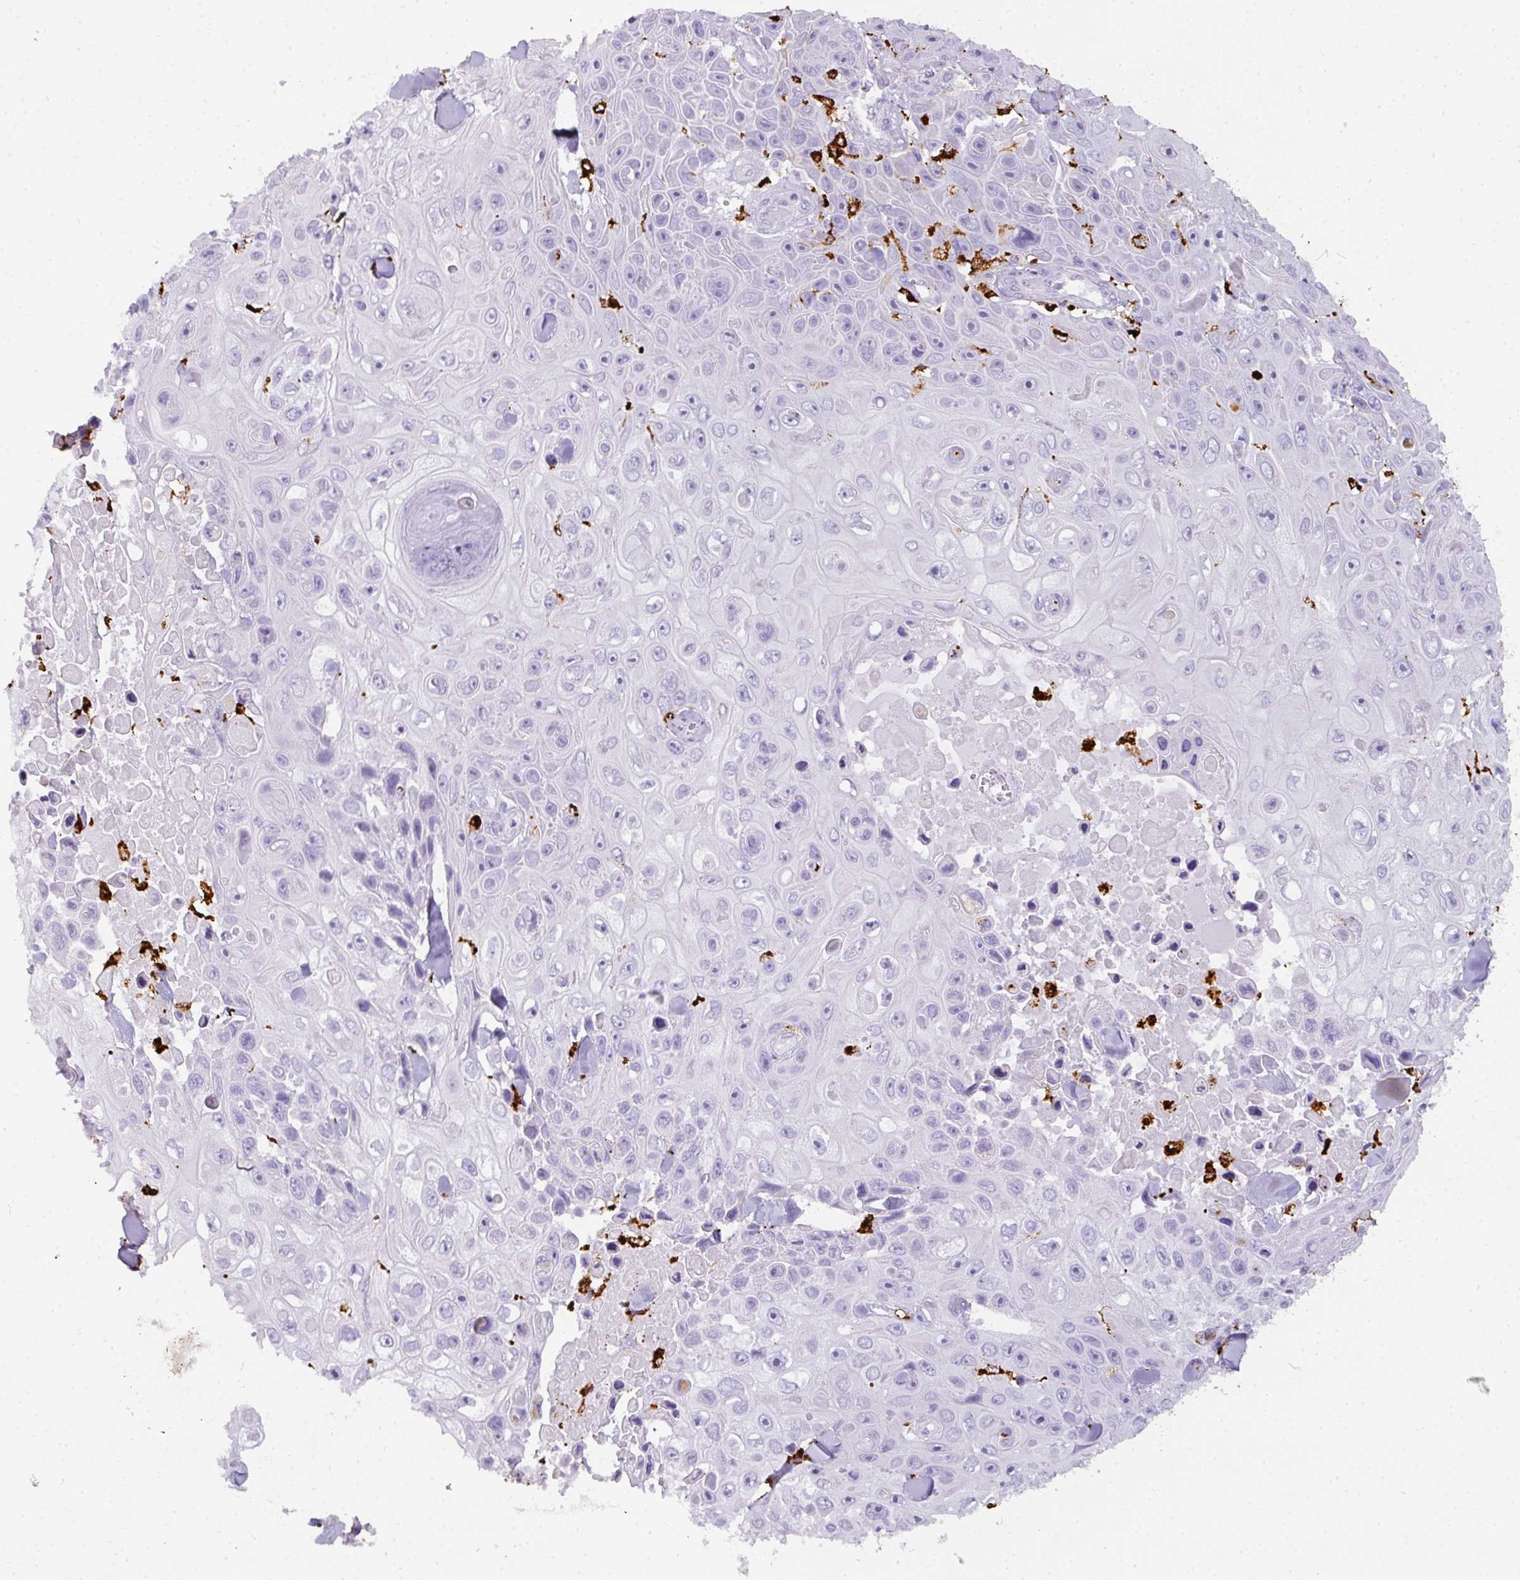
{"staining": {"intensity": "negative", "quantity": "none", "location": "none"}, "tissue": "skin cancer", "cell_type": "Tumor cells", "image_type": "cancer", "snomed": [{"axis": "morphology", "description": "Squamous cell carcinoma, NOS"}, {"axis": "topography", "description": "Skin"}], "caption": "Immunohistochemistry (IHC) photomicrograph of neoplastic tissue: human skin cancer stained with DAB exhibits no significant protein positivity in tumor cells. The staining is performed using DAB brown chromogen with nuclei counter-stained in using hematoxylin.", "gene": "MMACHC", "patient": {"sex": "male", "age": 82}}